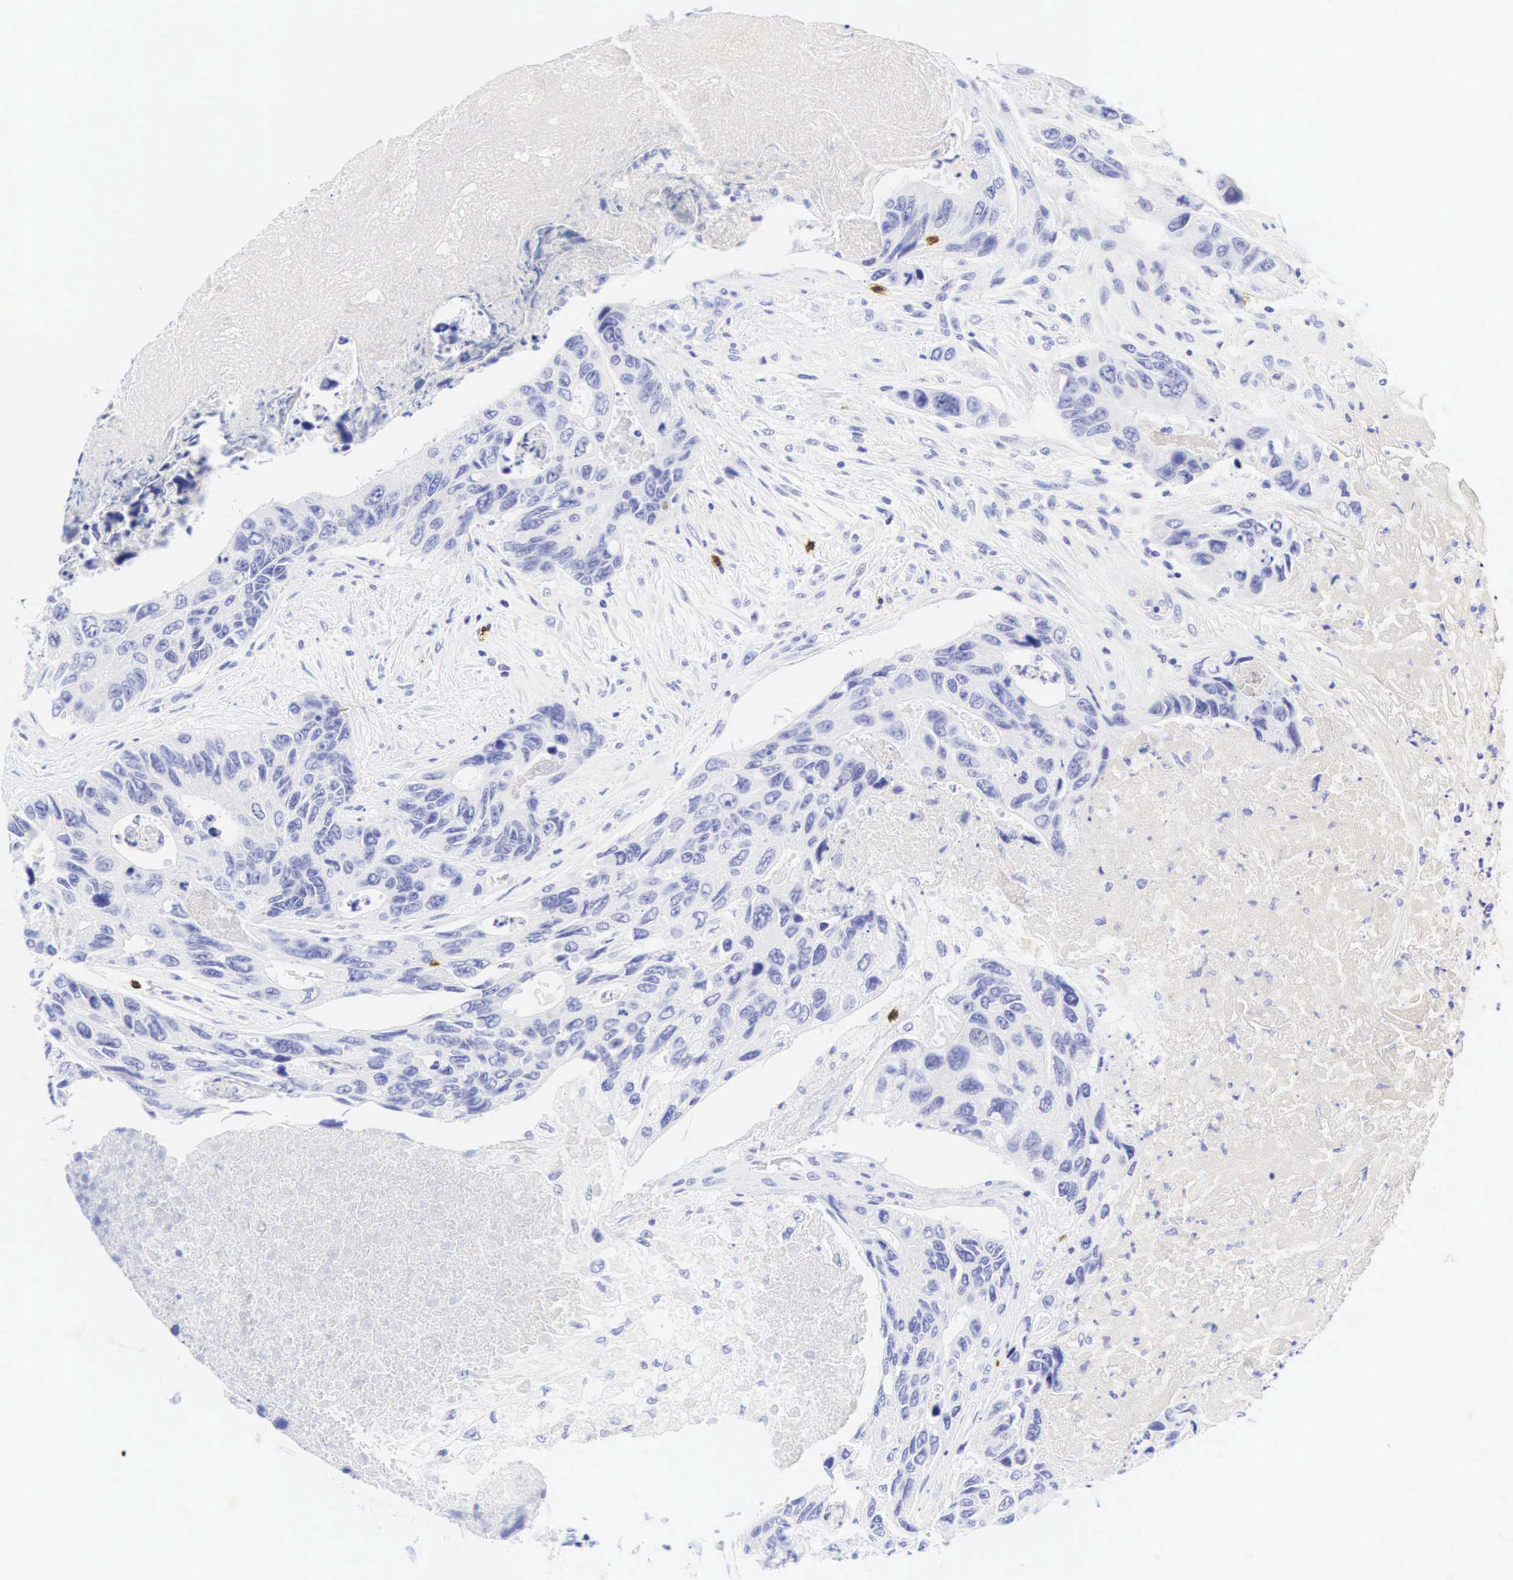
{"staining": {"intensity": "negative", "quantity": "none", "location": "none"}, "tissue": "colorectal cancer", "cell_type": "Tumor cells", "image_type": "cancer", "snomed": [{"axis": "morphology", "description": "Adenocarcinoma, NOS"}, {"axis": "topography", "description": "Colon"}], "caption": "Micrograph shows no significant protein expression in tumor cells of colorectal adenocarcinoma.", "gene": "CD8A", "patient": {"sex": "female", "age": 86}}